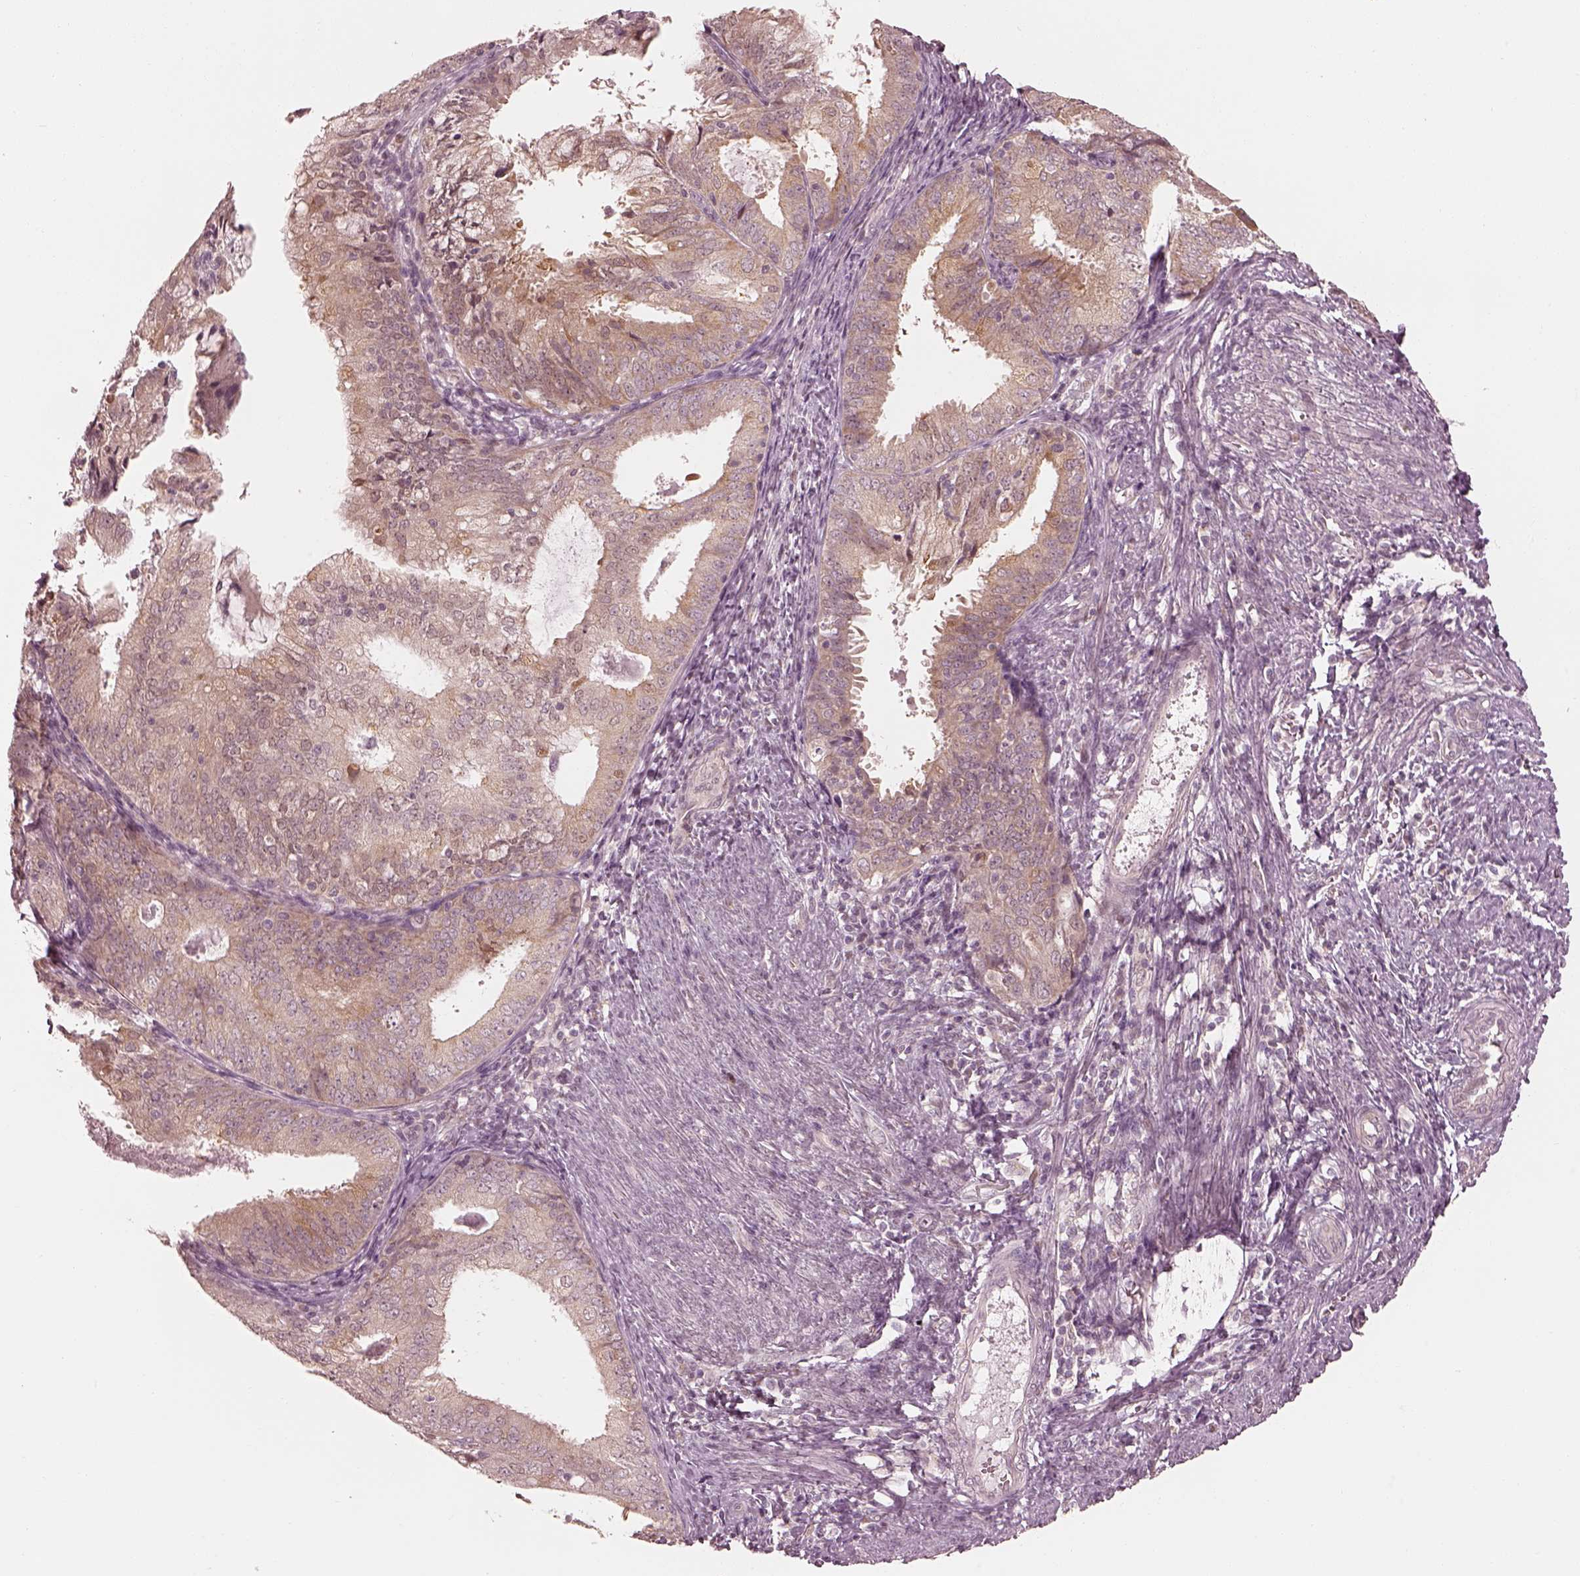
{"staining": {"intensity": "weak", "quantity": "25%-75%", "location": "cytoplasmic/membranous"}, "tissue": "endometrial cancer", "cell_type": "Tumor cells", "image_type": "cancer", "snomed": [{"axis": "morphology", "description": "Adenocarcinoma, NOS"}, {"axis": "topography", "description": "Endometrium"}], "caption": "Weak cytoplasmic/membranous staining is identified in about 25%-75% of tumor cells in endometrial adenocarcinoma.", "gene": "IQCB1", "patient": {"sex": "female", "age": 57}}